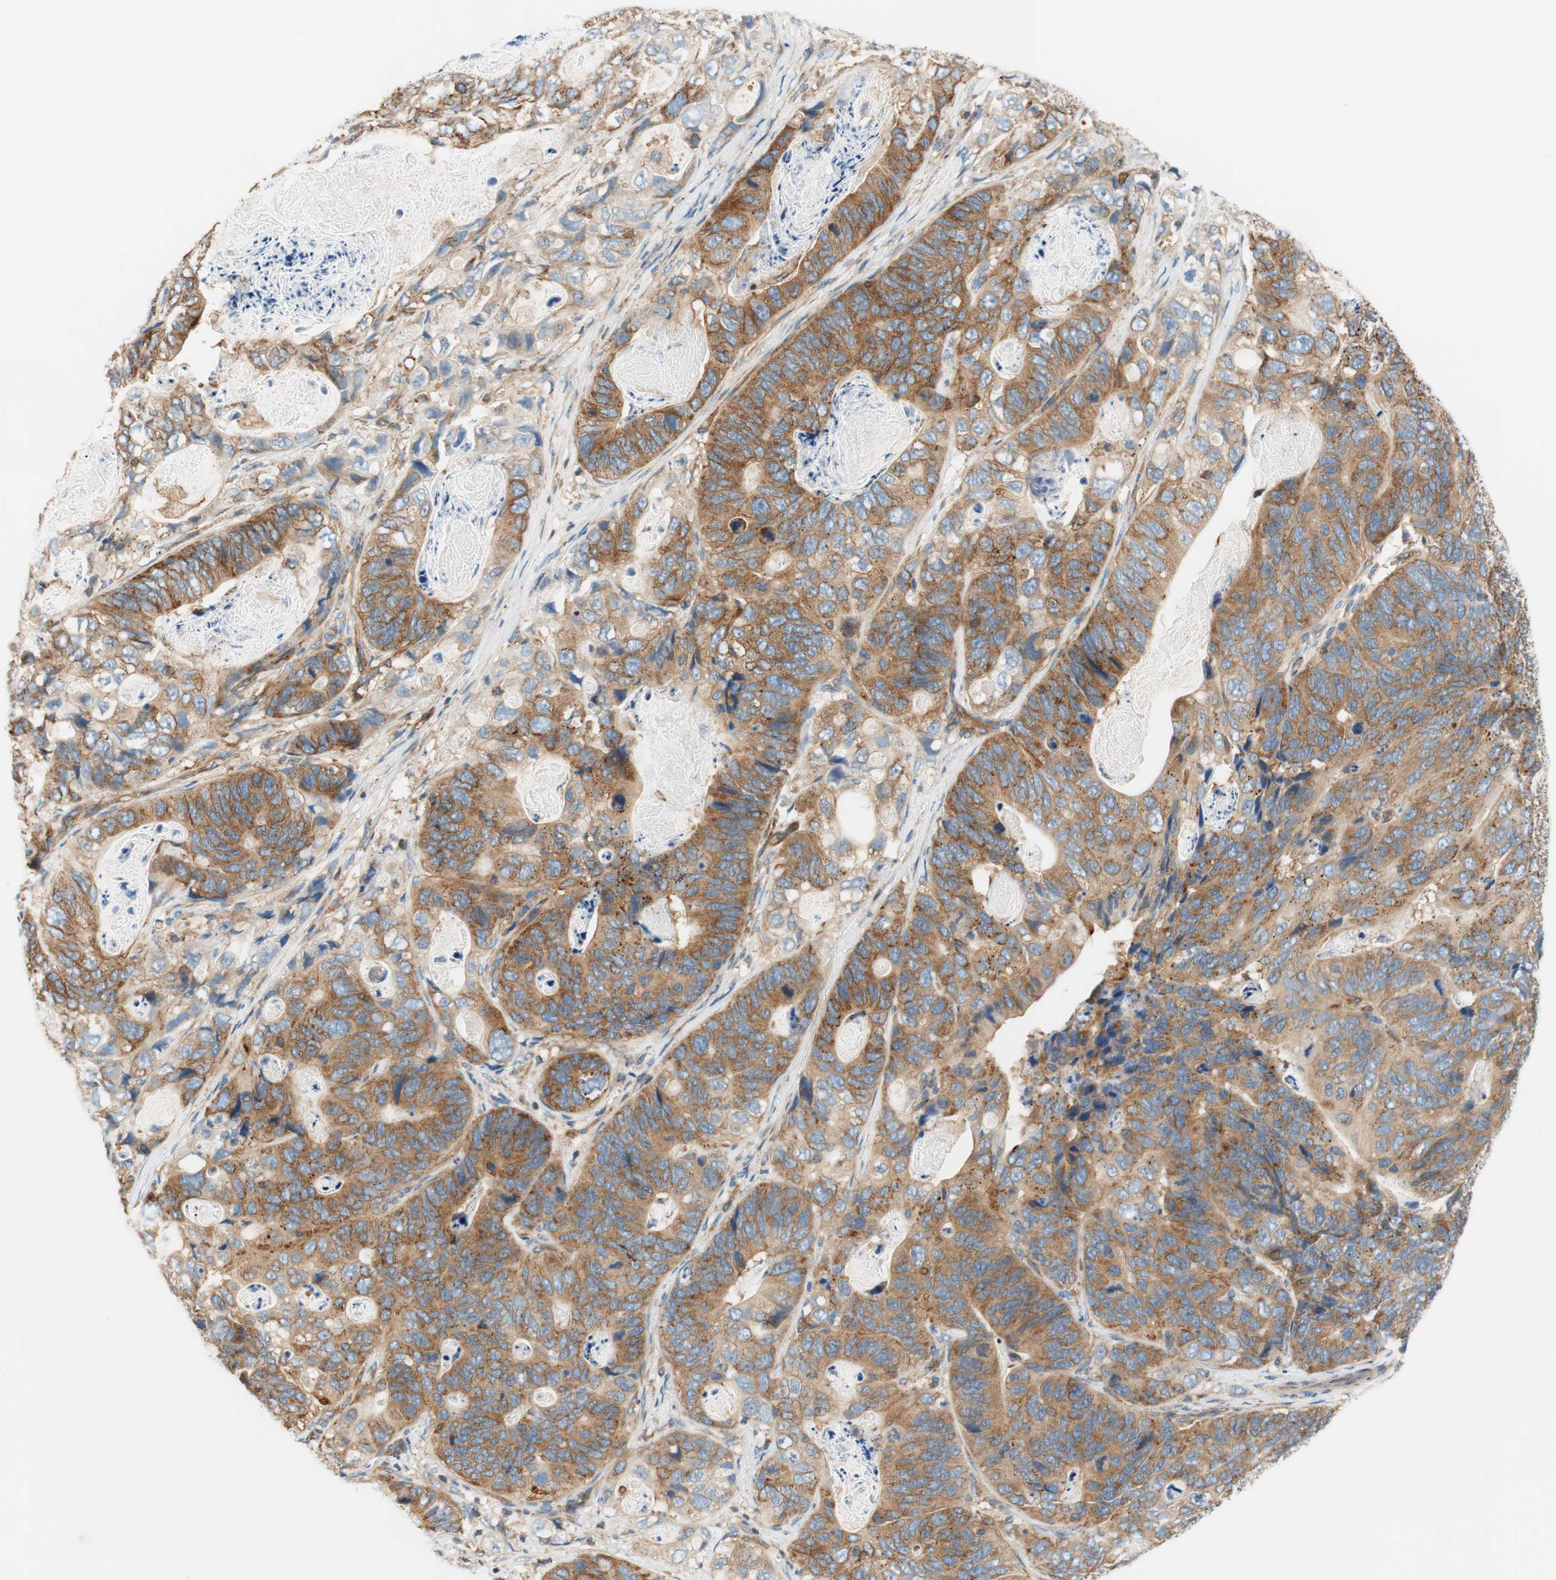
{"staining": {"intensity": "moderate", "quantity": ">75%", "location": "cytoplasmic/membranous"}, "tissue": "stomach cancer", "cell_type": "Tumor cells", "image_type": "cancer", "snomed": [{"axis": "morphology", "description": "Adenocarcinoma, NOS"}, {"axis": "topography", "description": "Stomach"}], "caption": "Immunohistochemical staining of stomach cancer (adenocarcinoma) demonstrates medium levels of moderate cytoplasmic/membranous protein positivity in approximately >75% of tumor cells. Nuclei are stained in blue.", "gene": "VPS26A", "patient": {"sex": "female", "age": 89}}